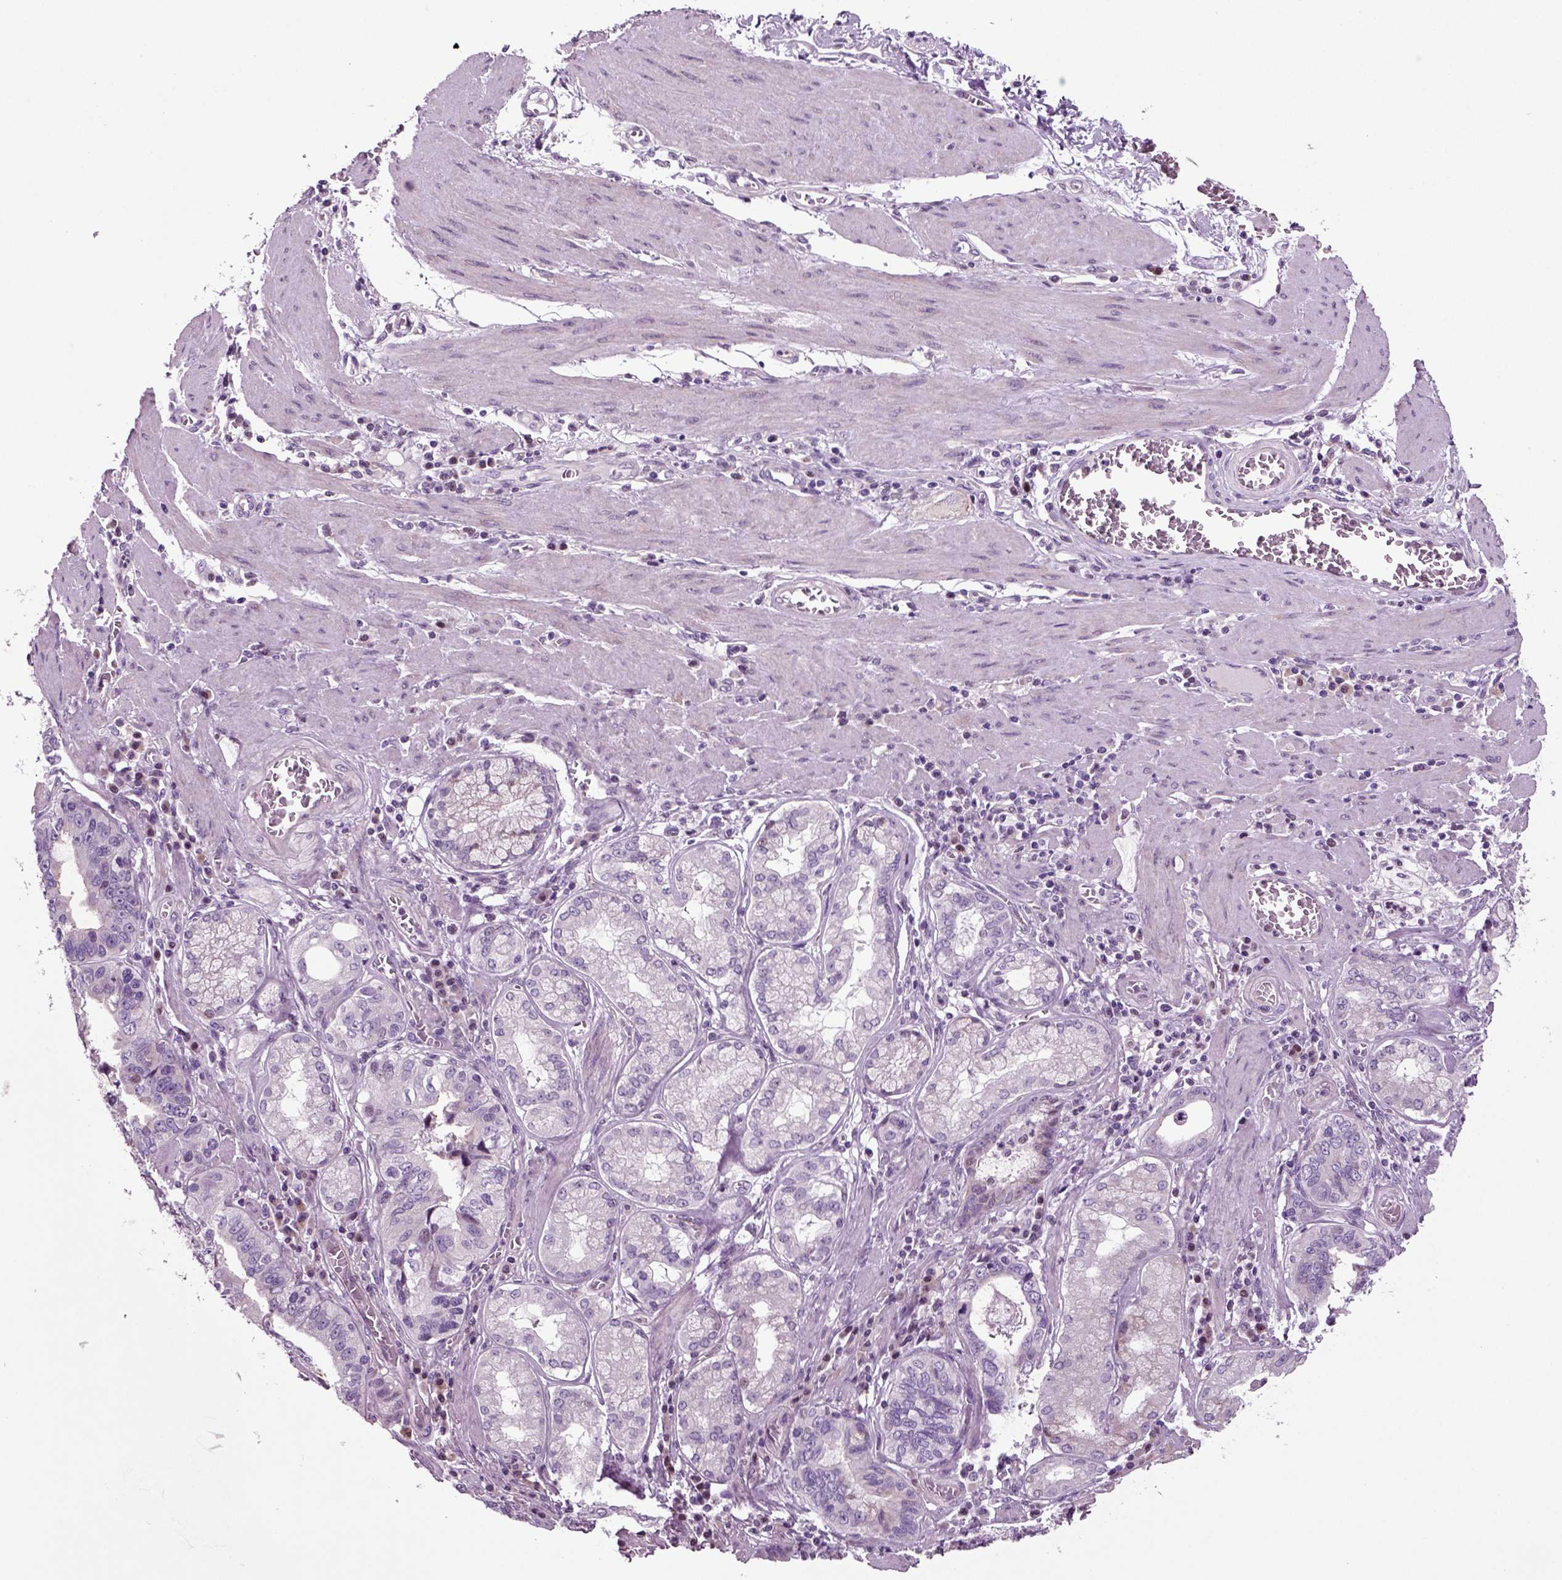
{"staining": {"intensity": "negative", "quantity": "none", "location": "none"}, "tissue": "stomach cancer", "cell_type": "Tumor cells", "image_type": "cancer", "snomed": [{"axis": "morphology", "description": "Adenocarcinoma, NOS"}, {"axis": "topography", "description": "Stomach, lower"}], "caption": "Tumor cells show no significant protein positivity in stomach cancer.", "gene": "ARID3A", "patient": {"sex": "female", "age": 76}}